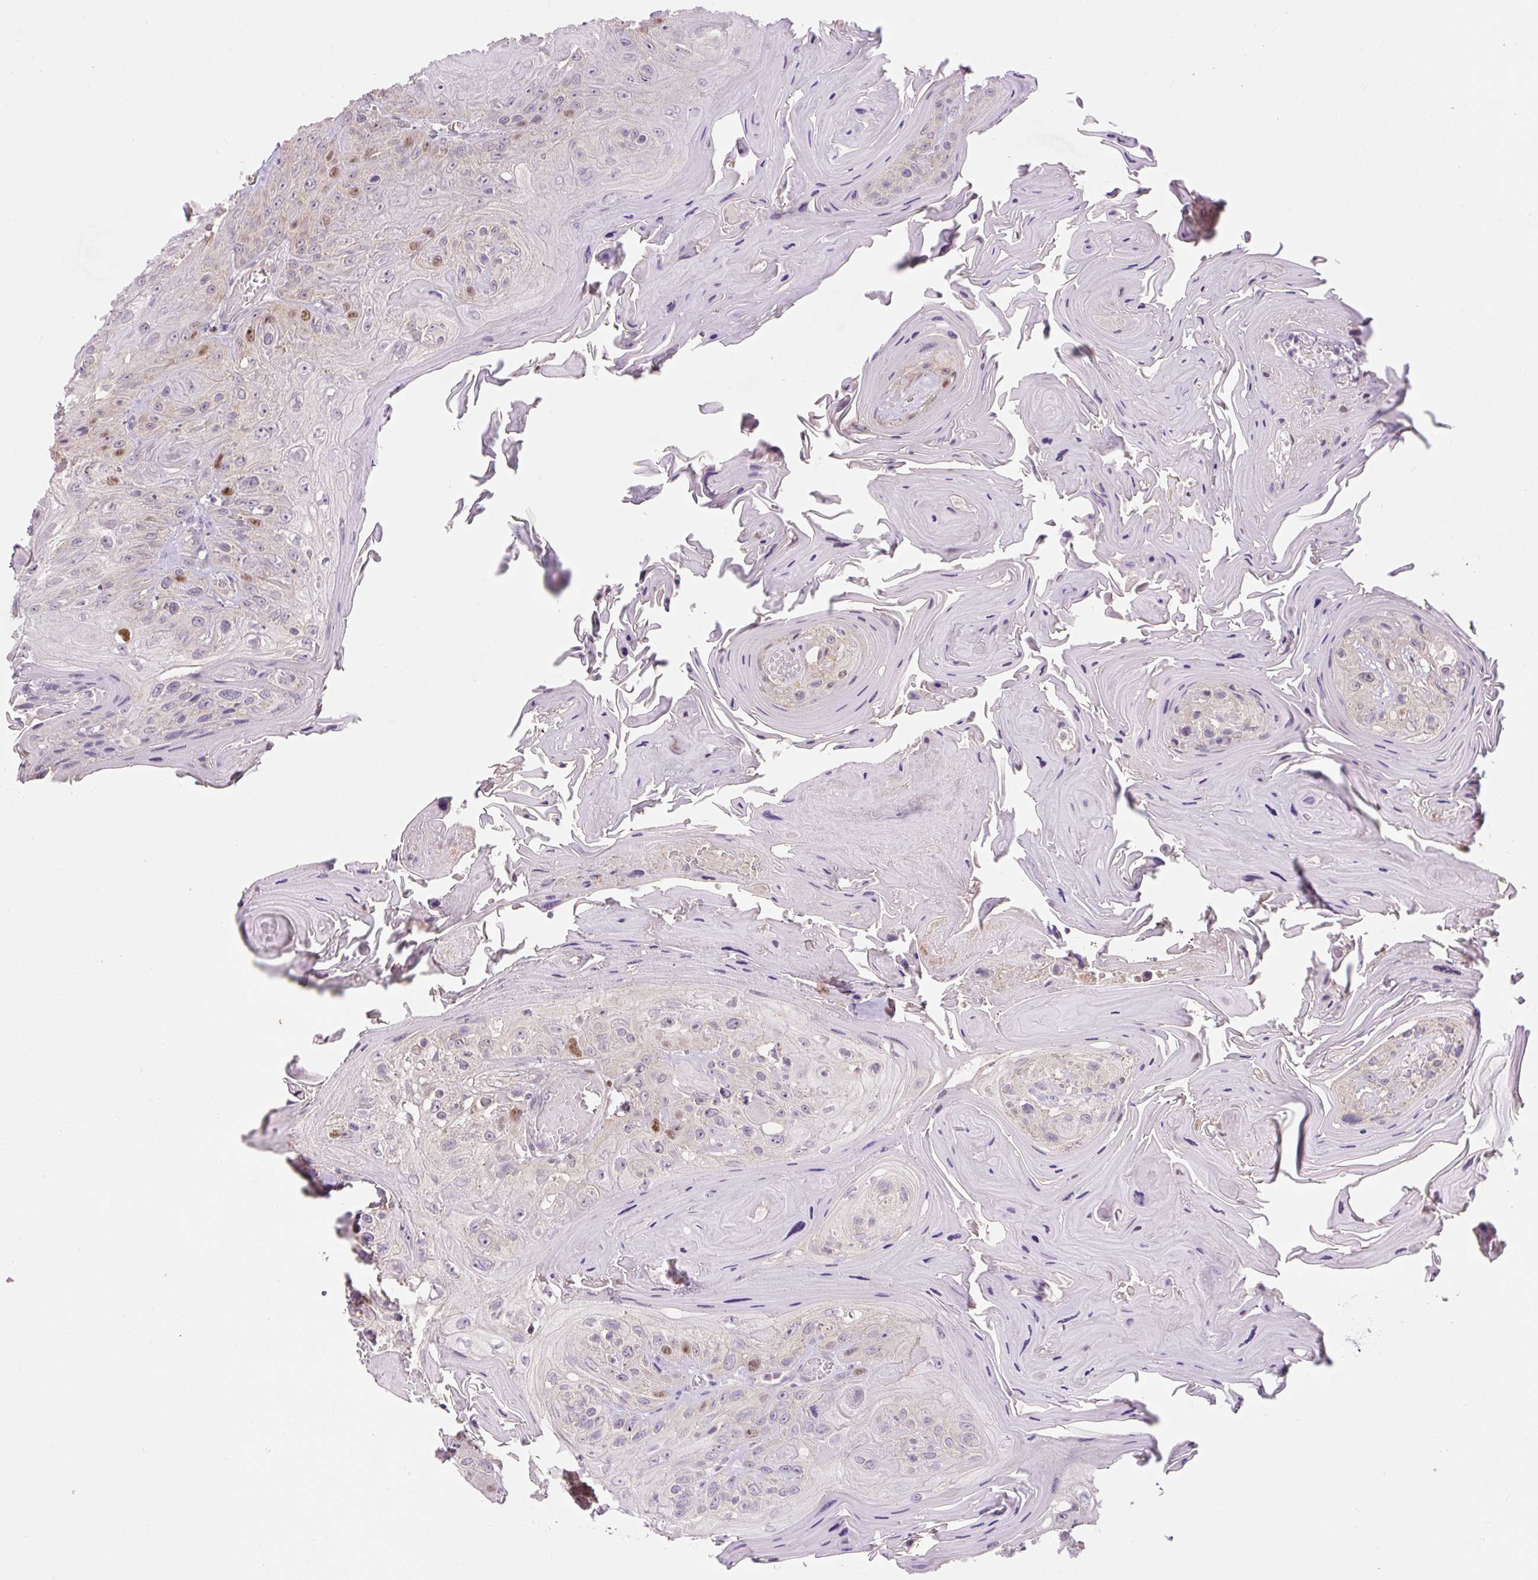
{"staining": {"intensity": "moderate", "quantity": "25%-75%", "location": "nuclear"}, "tissue": "head and neck cancer", "cell_type": "Tumor cells", "image_type": "cancer", "snomed": [{"axis": "morphology", "description": "Squamous cell carcinoma, NOS"}, {"axis": "topography", "description": "Head-Neck"}], "caption": "This micrograph displays immunohistochemistry staining of human head and neck cancer (squamous cell carcinoma), with medium moderate nuclear staining in approximately 25%-75% of tumor cells.", "gene": "RACGAP1", "patient": {"sex": "female", "age": 59}}